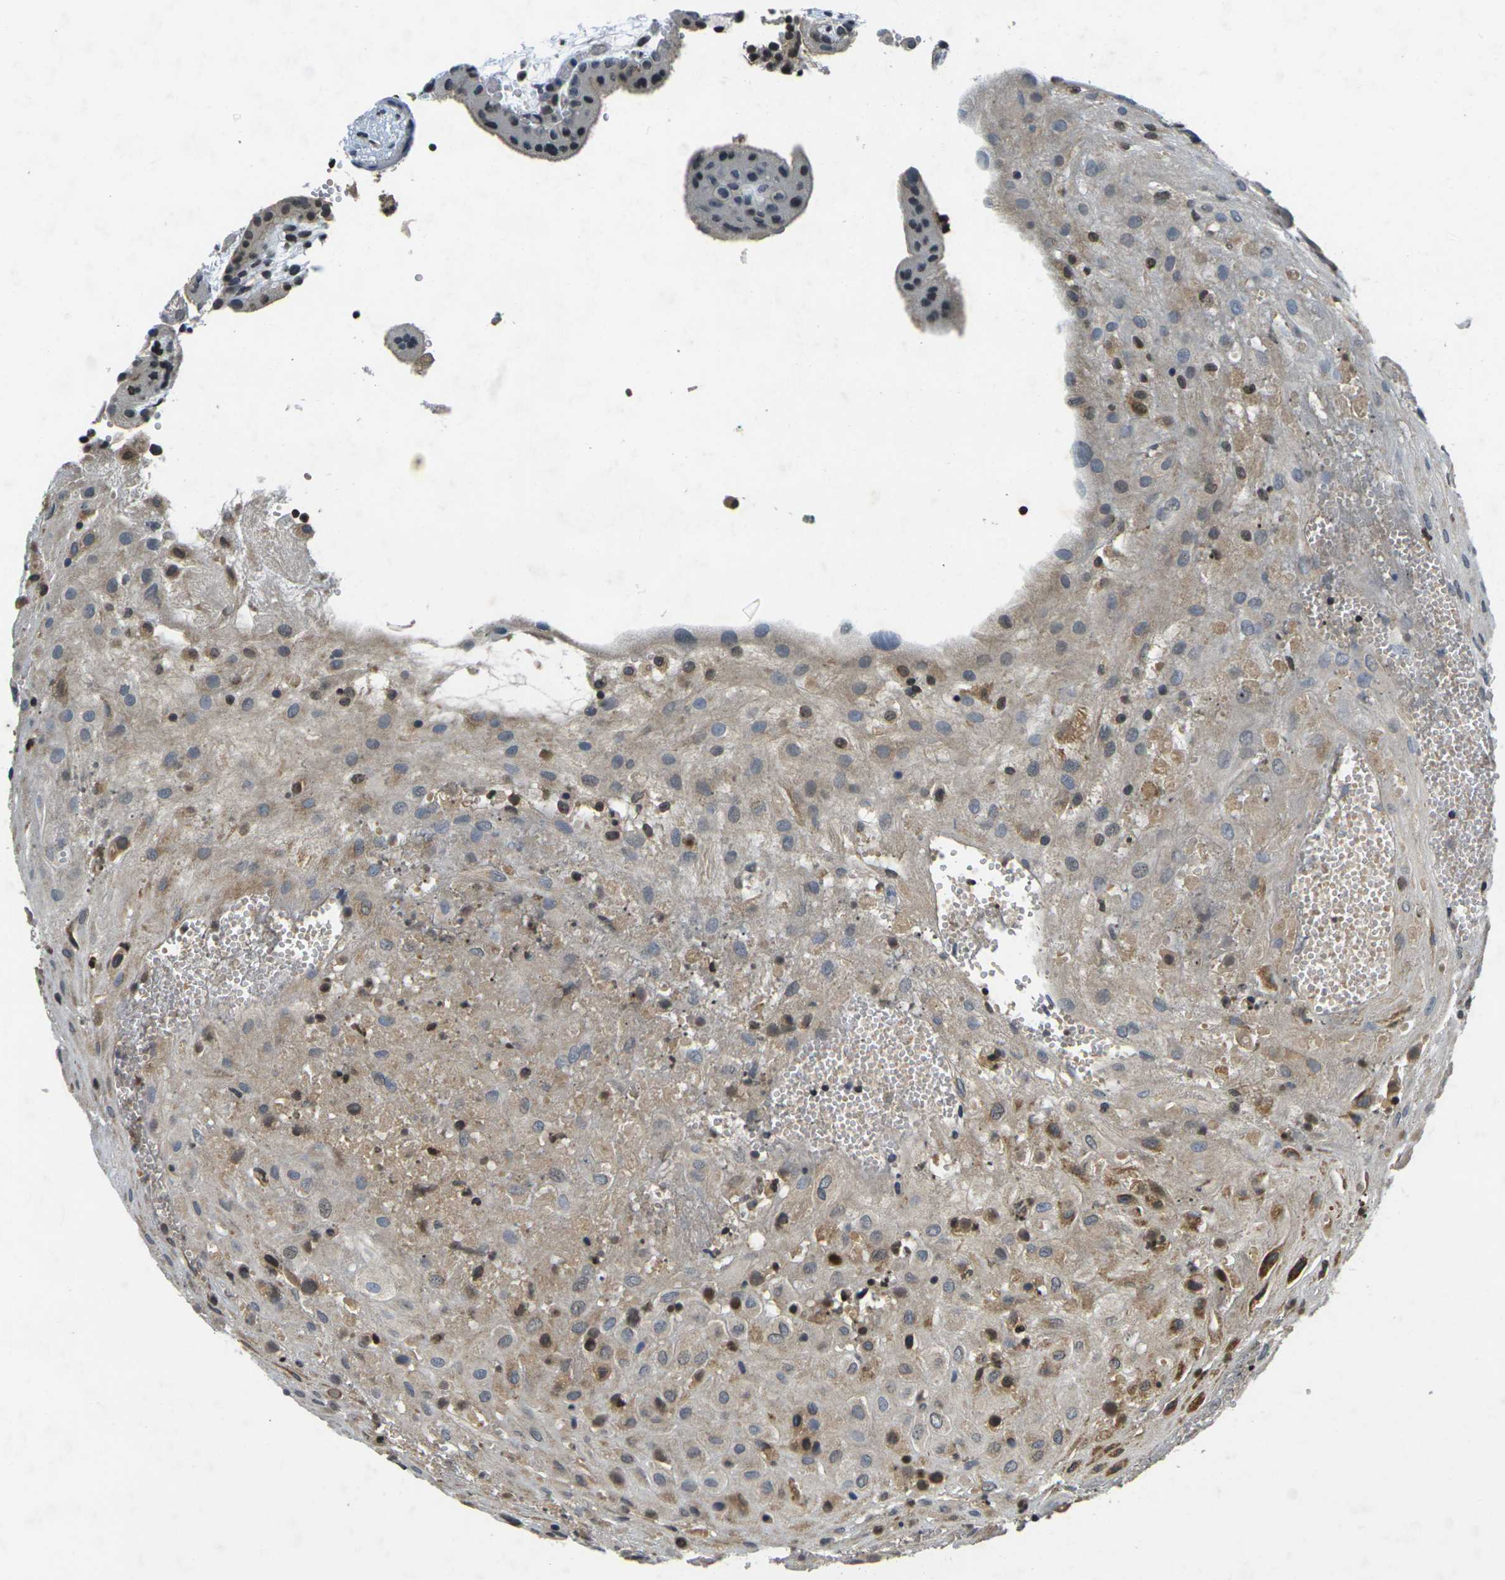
{"staining": {"intensity": "weak", "quantity": "25%-75%", "location": "cytoplasmic/membranous"}, "tissue": "placenta", "cell_type": "Decidual cells", "image_type": "normal", "snomed": [{"axis": "morphology", "description": "Normal tissue, NOS"}, {"axis": "topography", "description": "Placenta"}], "caption": "Placenta stained with DAB immunohistochemistry reveals low levels of weak cytoplasmic/membranous staining in approximately 25%-75% of decidual cells.", "gene": "C1QC", "patient": {"sex": "female", "age": 18}}